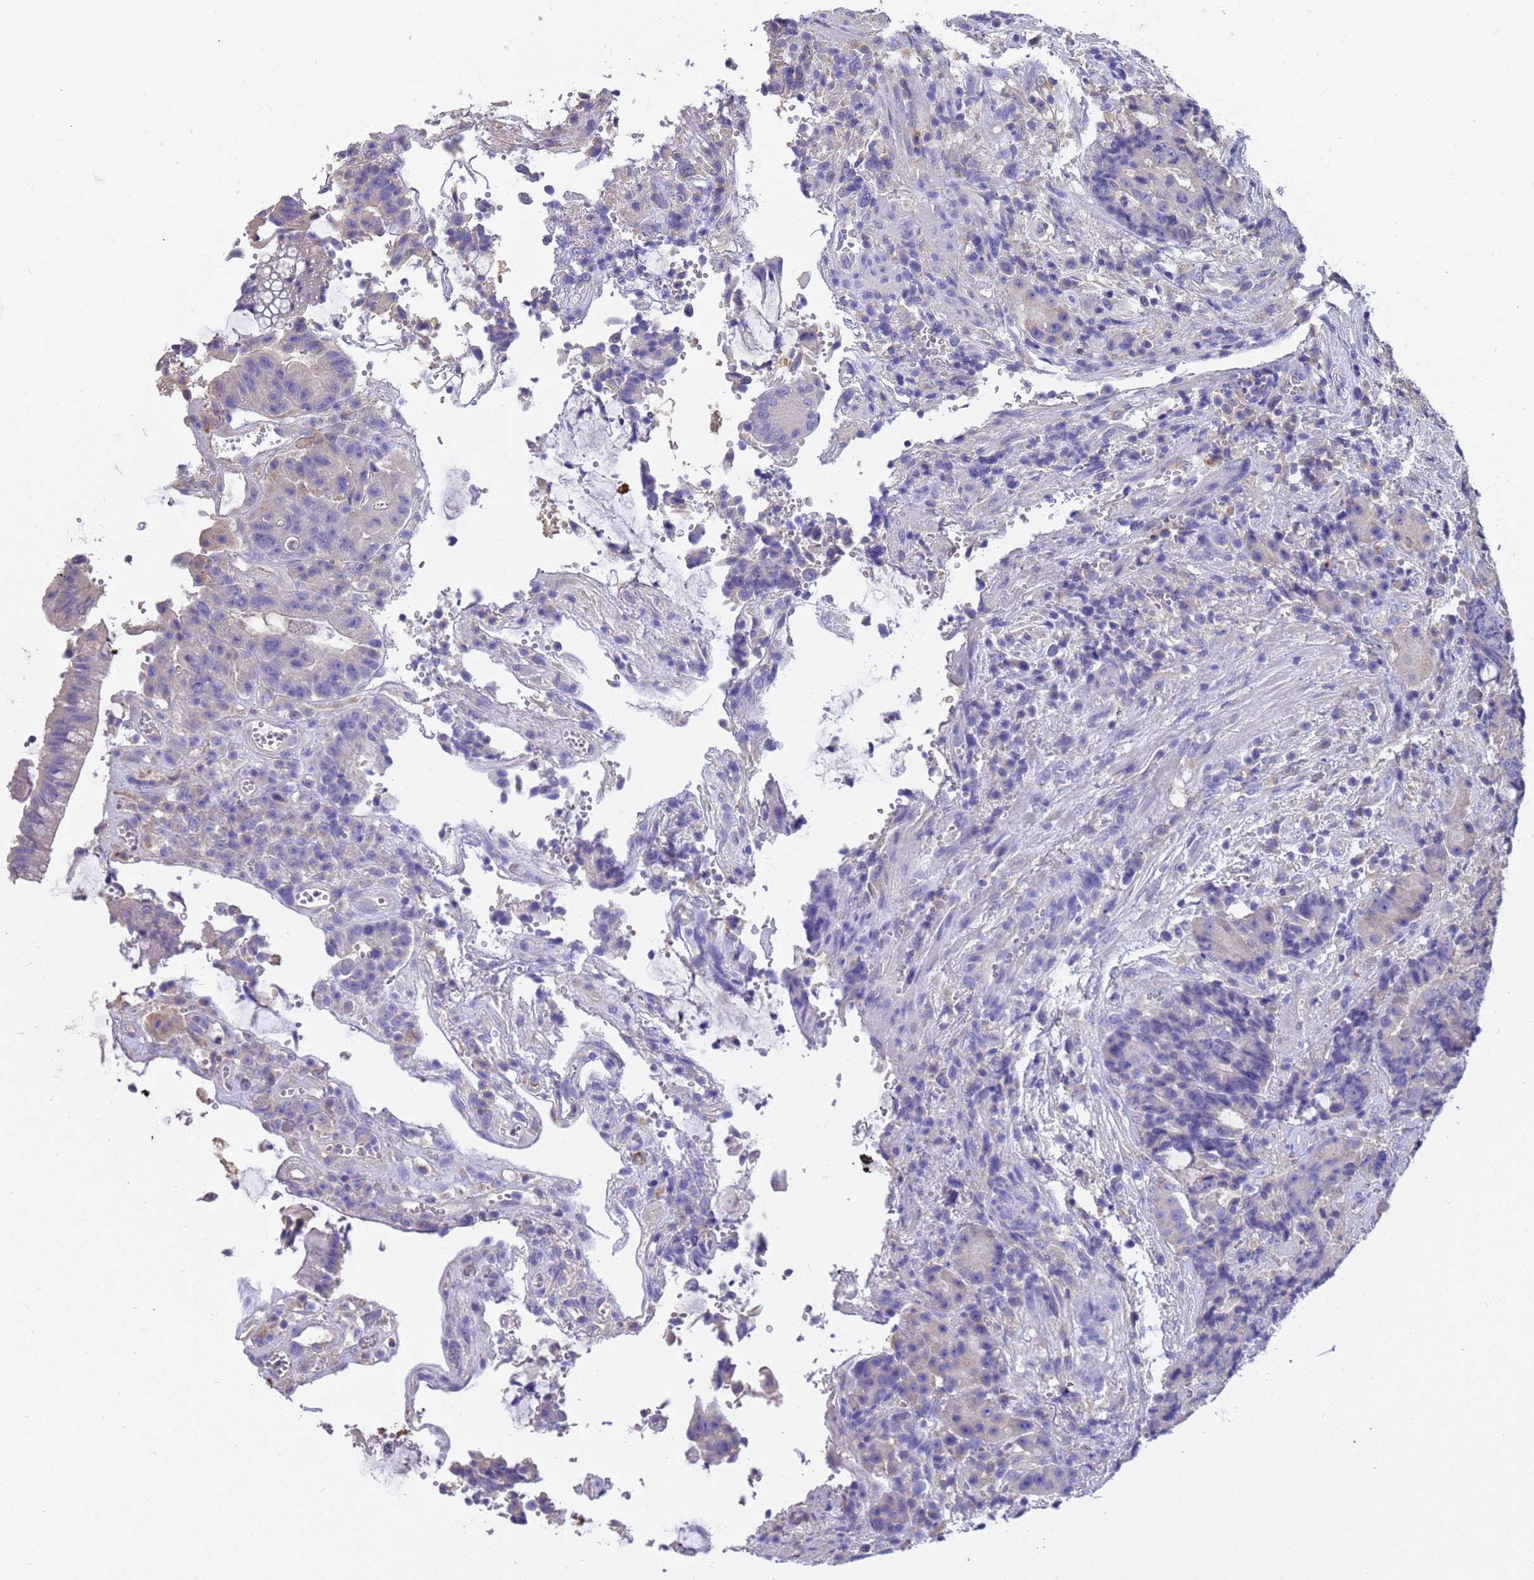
{"staining": {"intensity": "negative", "quantity": "none", "location": "none"}, "tissue": "colorectal cancer", "cell_type": "Tumor cells", "image_type": "cancer", "snomed": [{"axis": "morphology", "description": "Adenocarcinoma, NOS"}, {"axis": "topography", "description": "Rectum"}], "caption": "Colorectal cancer was stained to show a protein in brown. There is no significant staining in tumor cells.", "gene": "SRL", "patient": {"sex": "male", "age": 69}}